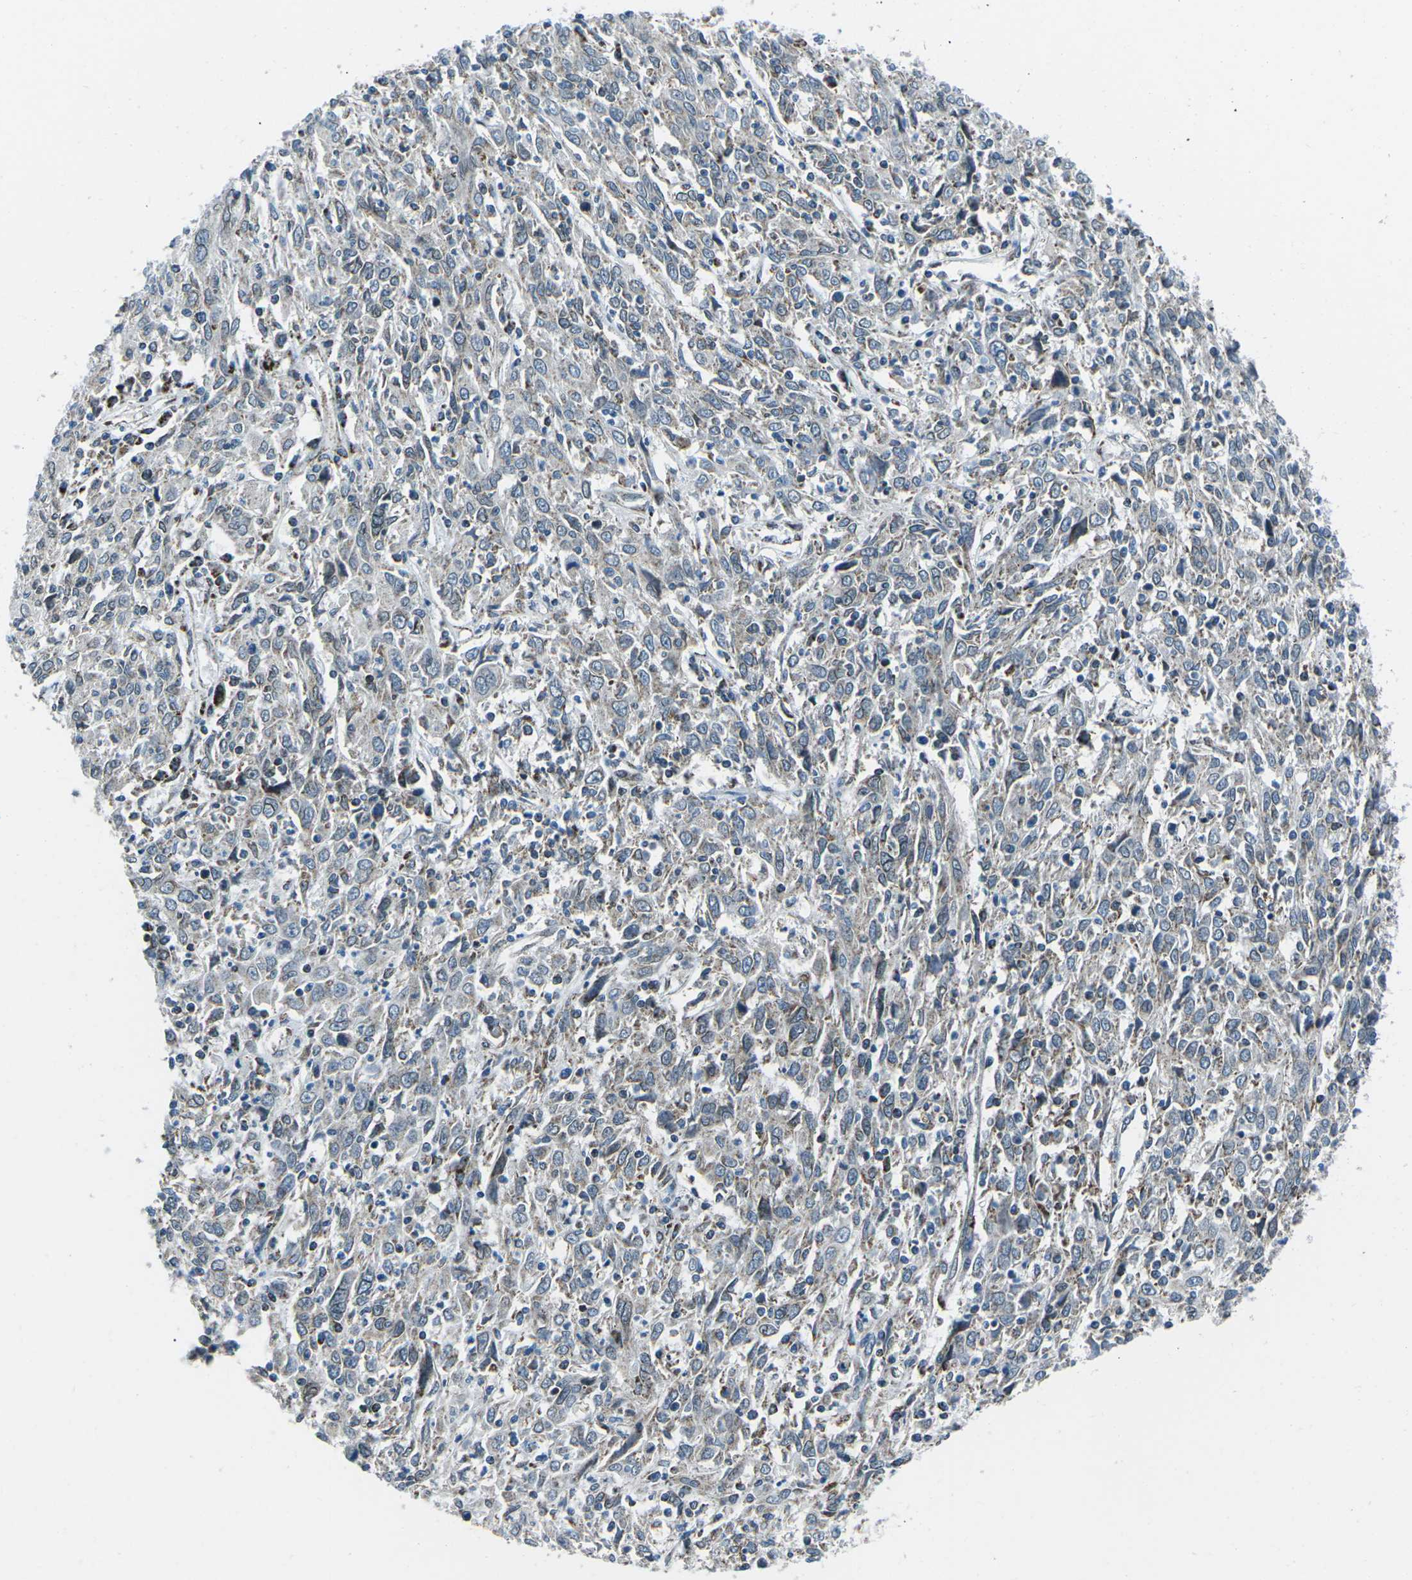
{"staining": {"intensity": "weak", "quantity": "<25%", "location": "cytoplasmic/membranous"}, "tissue": "cervical cancer", "cell_type": "Tumor cells", "image_type": "cancer", "snomed": [{"axis": "morphology", "description": "Squamous cell carcinoma, NOS"}, {"axis": "topography", "description": "Cervix"}], "caption": "Tumor cells are negative for protein expression in human cervical cancer.", "gene": "RFESD", "patient": {"sex": "female", "age": 46}}